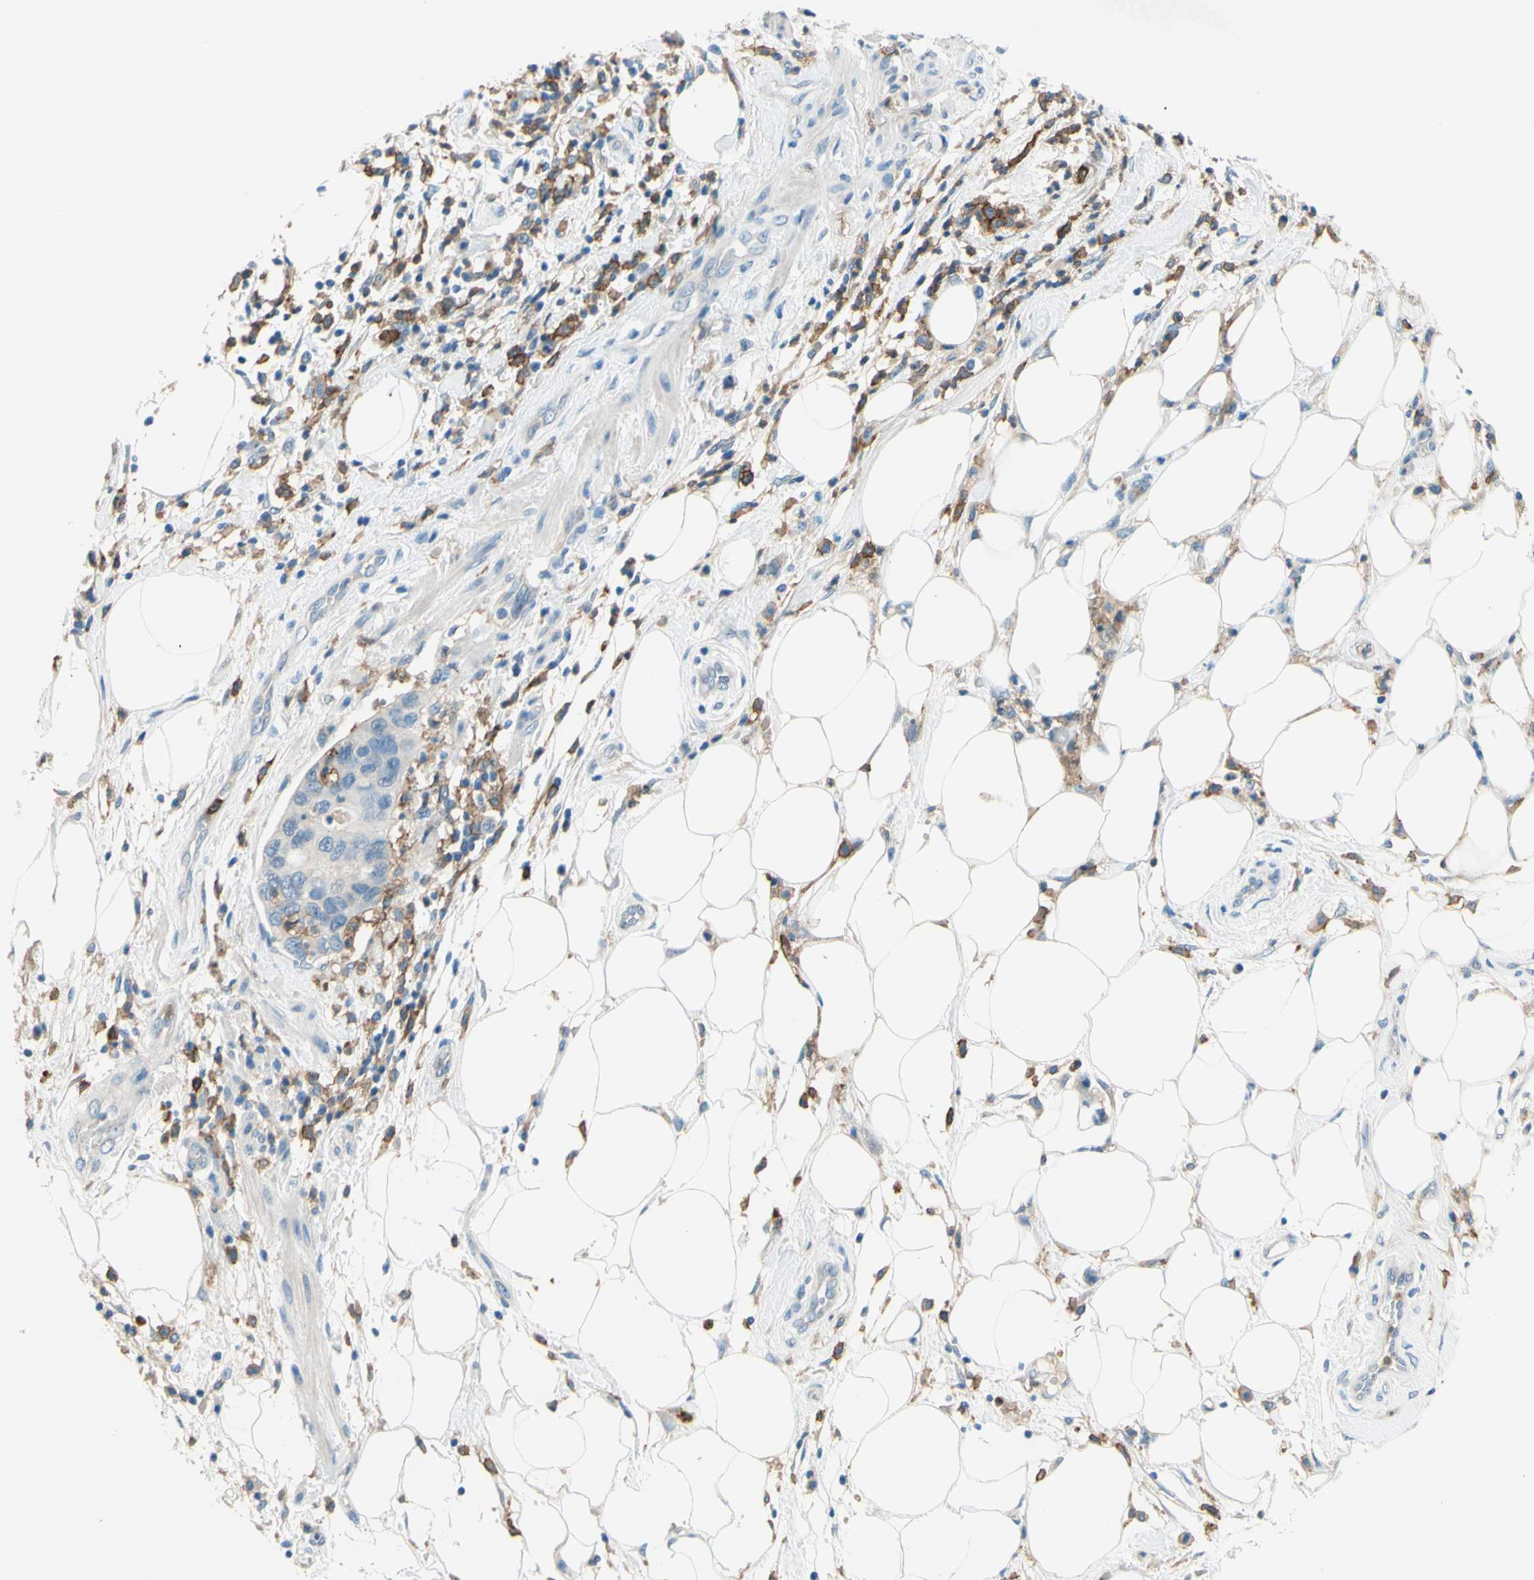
{"staining": {"intensity": "negative", "quantity": "none", "location": "none"}, "tissue": "pancreatic cancer", "cell_type": "Tumor cells", "image_type": "cancer", "snomed": [{"axis": "morphology", "description": "Adenocarcinoma, NOS"}, {"axis": "topography", "description": "Pancreas"}], "caption": "DAB immunohistochemical staining of human adenocarcinoma (pancreatic) displays no significant positivity in tumor cells. The staining is performed using DAB (3,3'-diaminobenzidine) brown chromogen with nuclei counter-stained in using hematoxylin.", "gene": "SIGLEC9", "patient": {"sex": "female", "age": 71}}